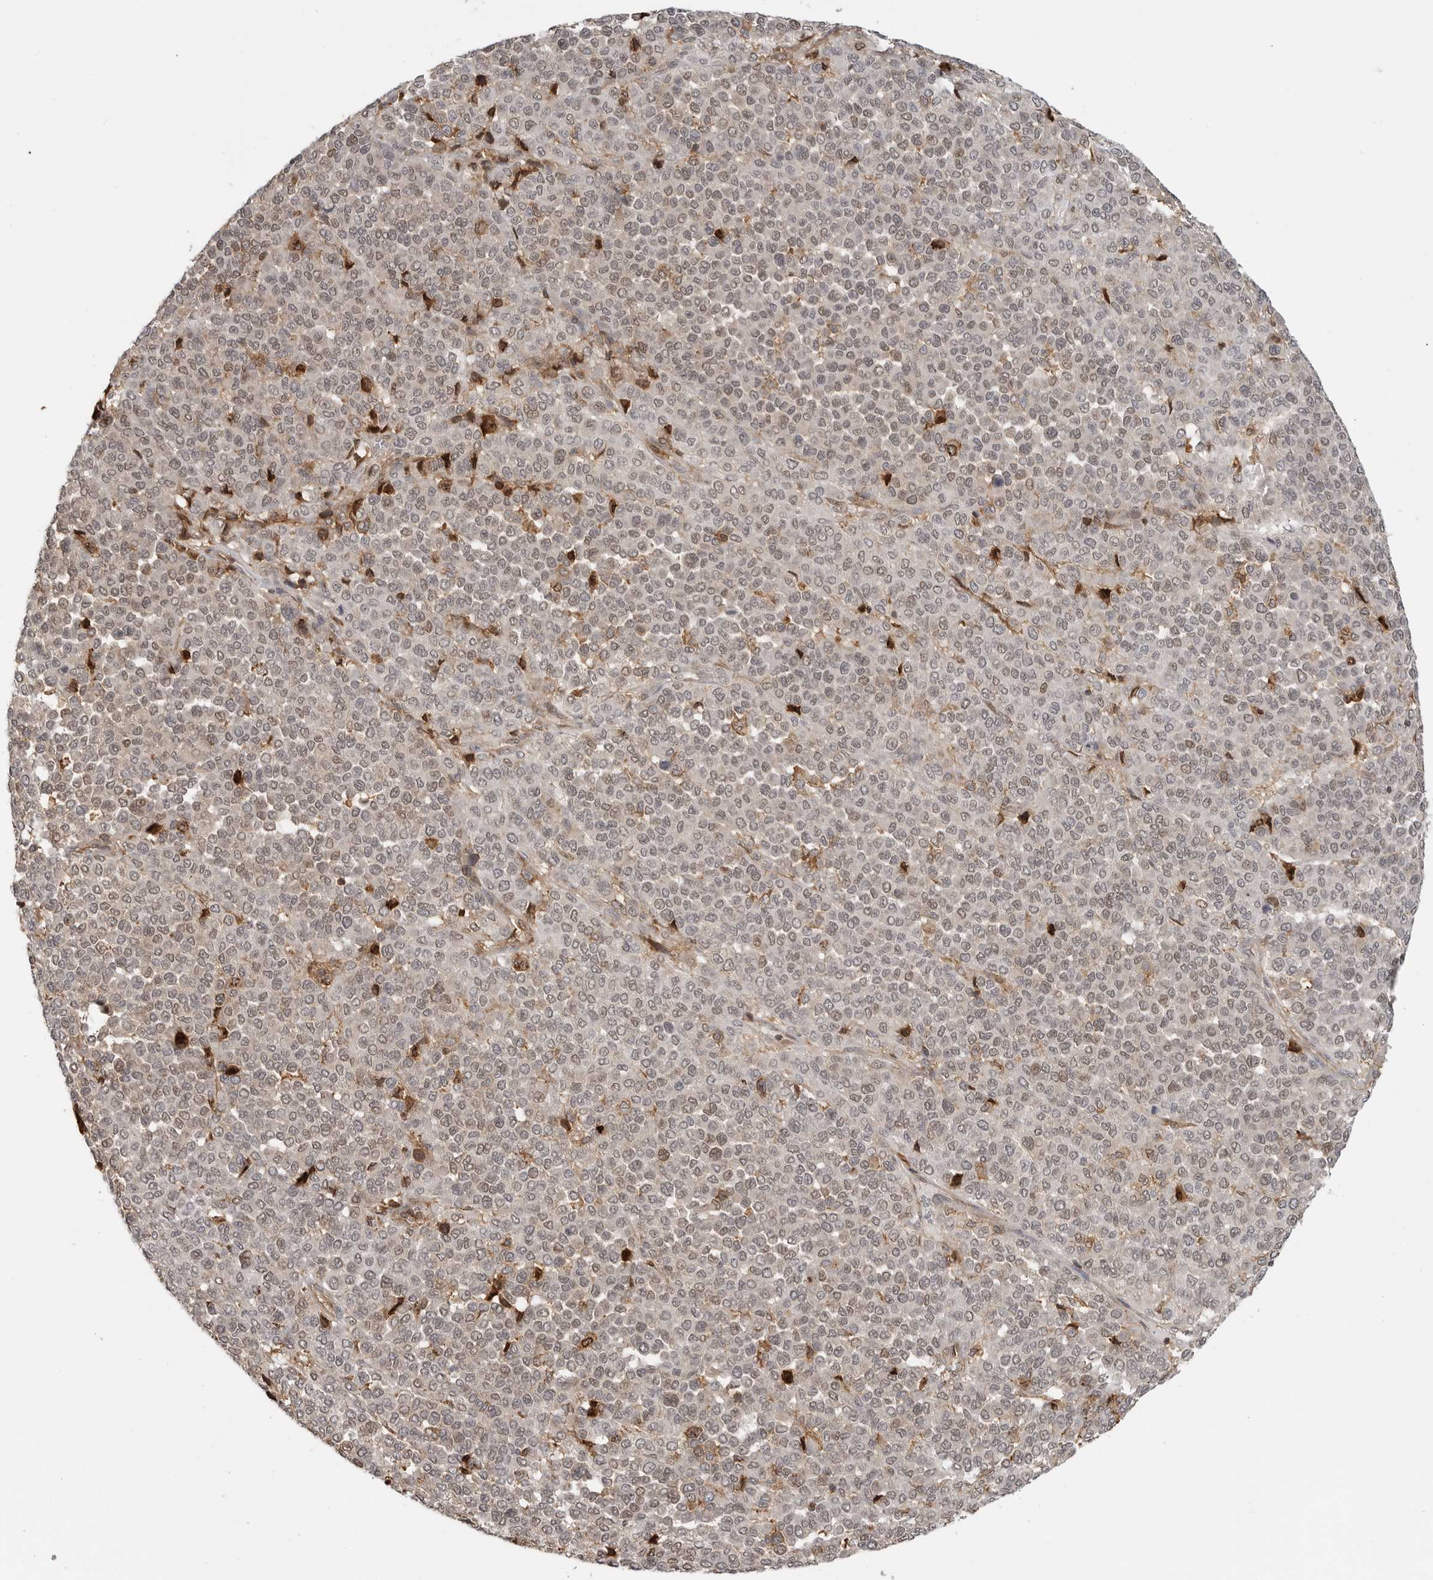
{"staining": {"intensity": "weak", "quantity": "<25%", "location": "cytoplasmic/membranous,nuclear"}, "tissue": "melanoma", "cell_type": "Tumor cells", "image_type": "cancer", "snomed": [{"axis": "morphology", "description": "Malignant melanoma, Metastatic site"}, {"axis": "topography", "description": "Pancreas"}], "caption": "Melanoma was stained to show a protein in brown. There is no significant staining in tumor cells.", "gene": "ANXA11", "patient": {"sex": "female", "age": 30}}